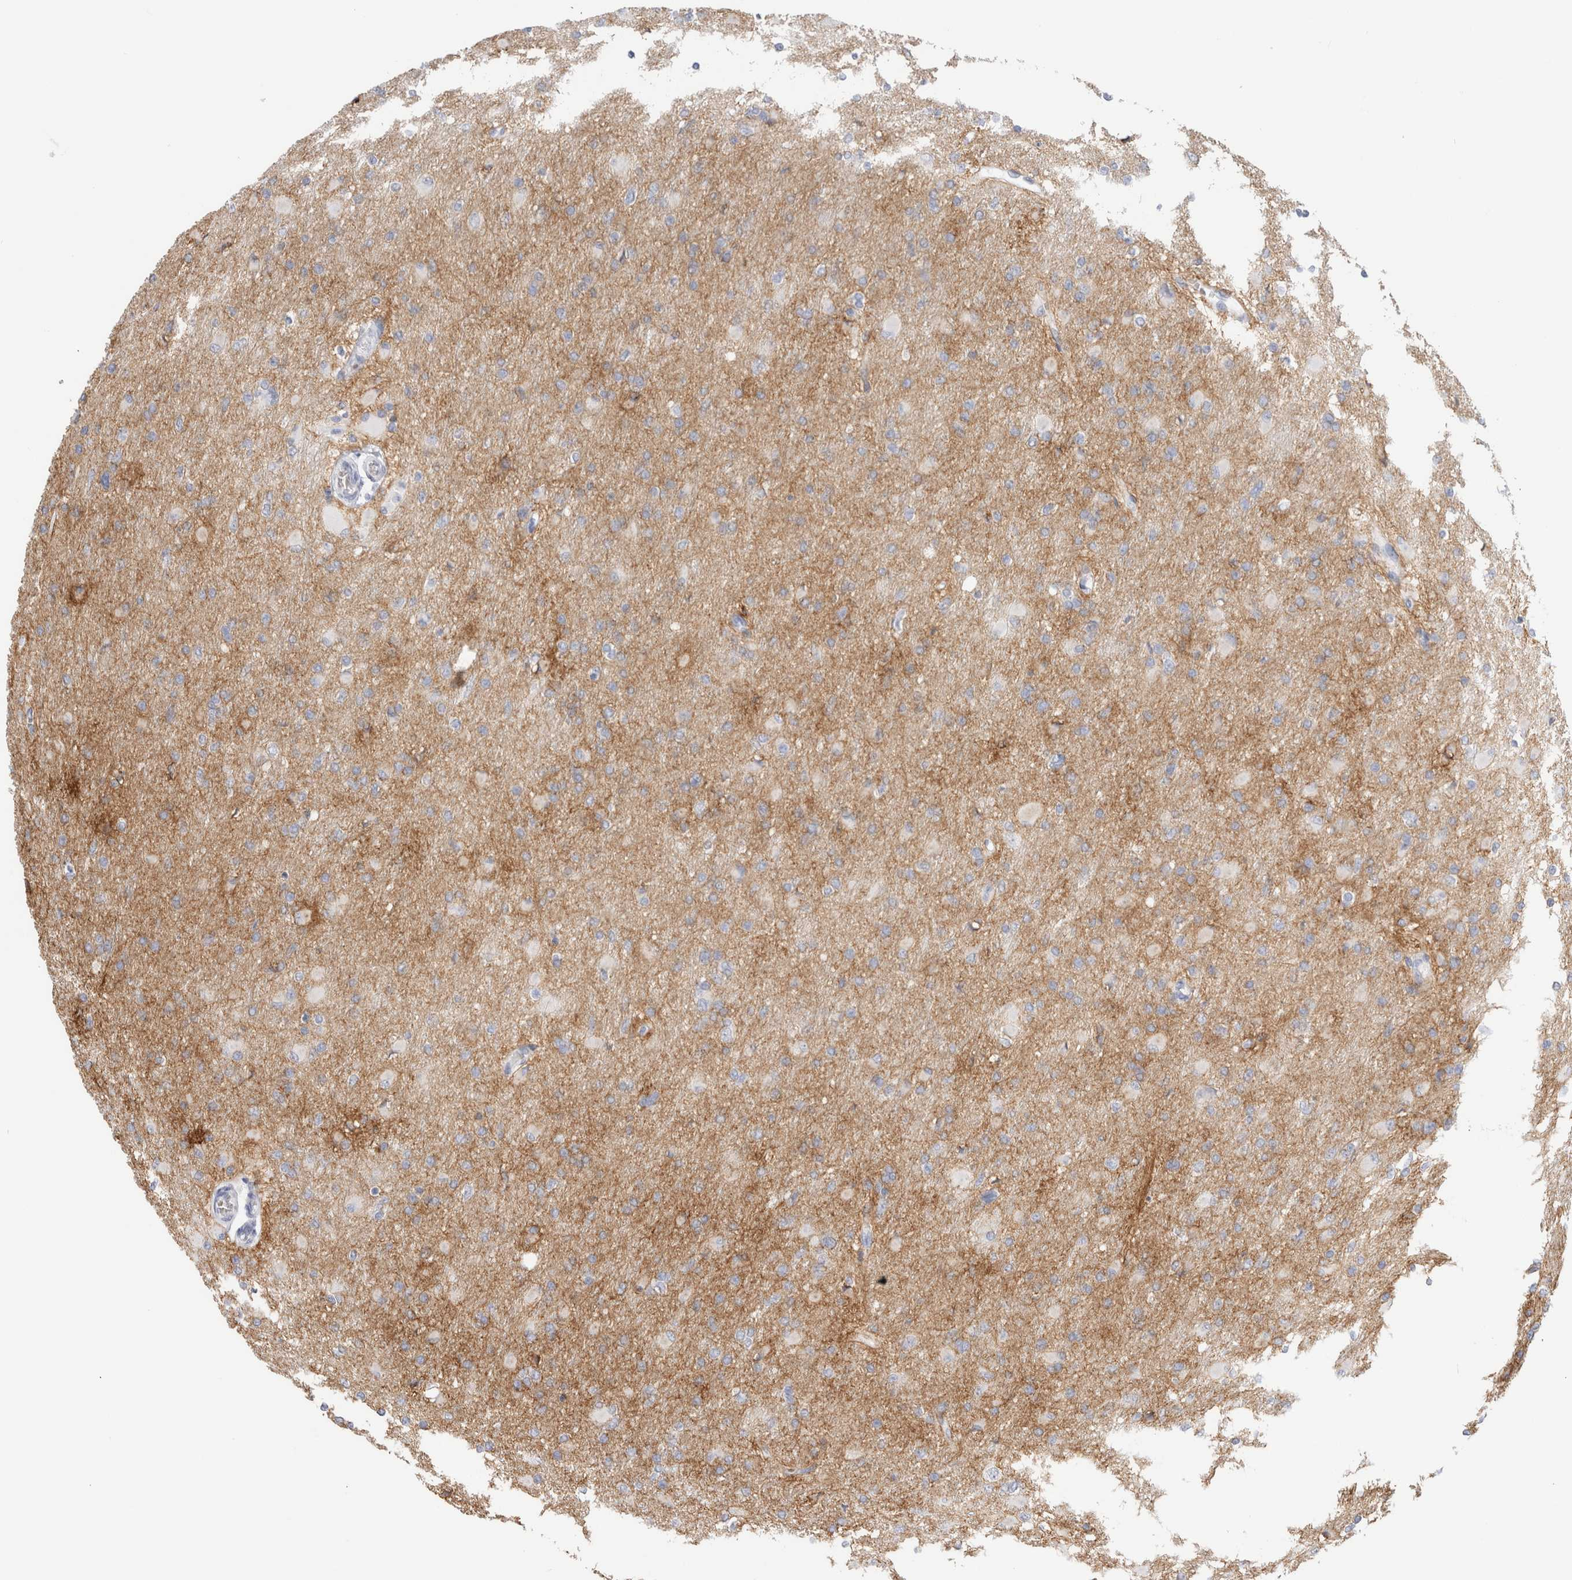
{"staining": {"intensity": "negative", "quantity": "none", "location": "none"}, "tissue": "glioma", "cell_type": "Tumor cells", "image_type": "cancer", "snomed": [{"axis": "morphology", "description": "Glioma, malignant, High grade"}, {"axis": "topography", "description": "Cerebral cortex"}], "caption": "Immunohistochemistry micrograph of human high-grade glioma (malignant) stained for a protein (brown), which displays no staining in tumor cells.", "gene": "CD38", "patient": {"sex": "female", "age": 36}}